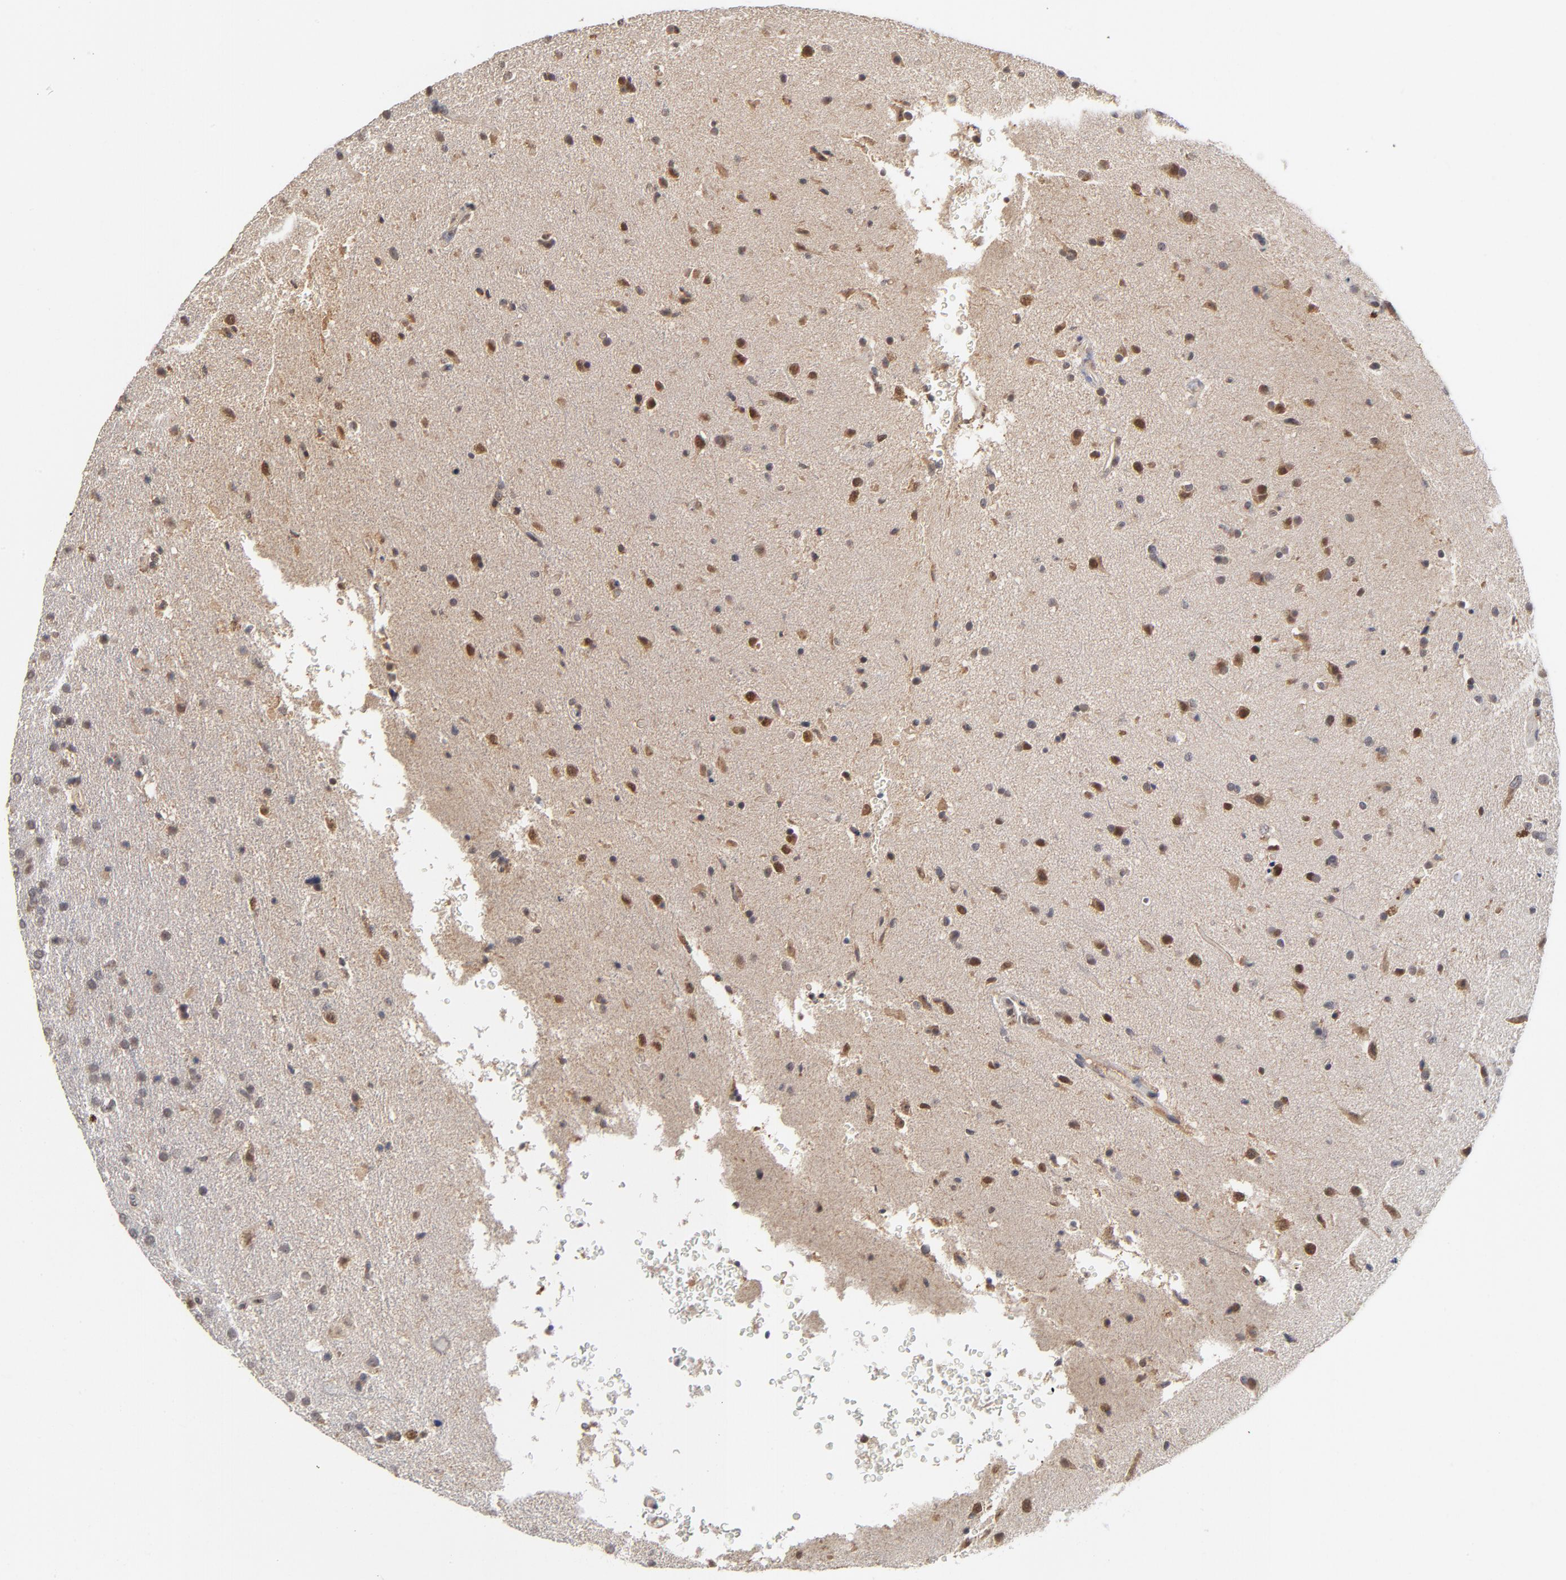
{"staining": {"intensity": "moderate", "quantity": "25%-75%", "location": "cytoplasmic/membranous,nuclear"}, "tissue": "glioma", "cell_type": "Tumor cells", "image_type": "cancer", "snomed": [{"axis": "morphology", "description": "Glioma, malignant, High grade"}, {"axis": "topography", "description": "Brain"}], "caption": "DAB (3,3'-diaminobenzidine) immunohistochemical staining of human malignant high-grade glioma demonstrates moderate cytoplasmic/membranous and nuclear protein staining in about 25%-75% of tumor cells. (DAB (3,3'-diaminobenzidine) IHC, brown staining for protein, blue staining for nuclei).", "gene": "WSB1", "patient": {"sex": "male", "age": 33}}